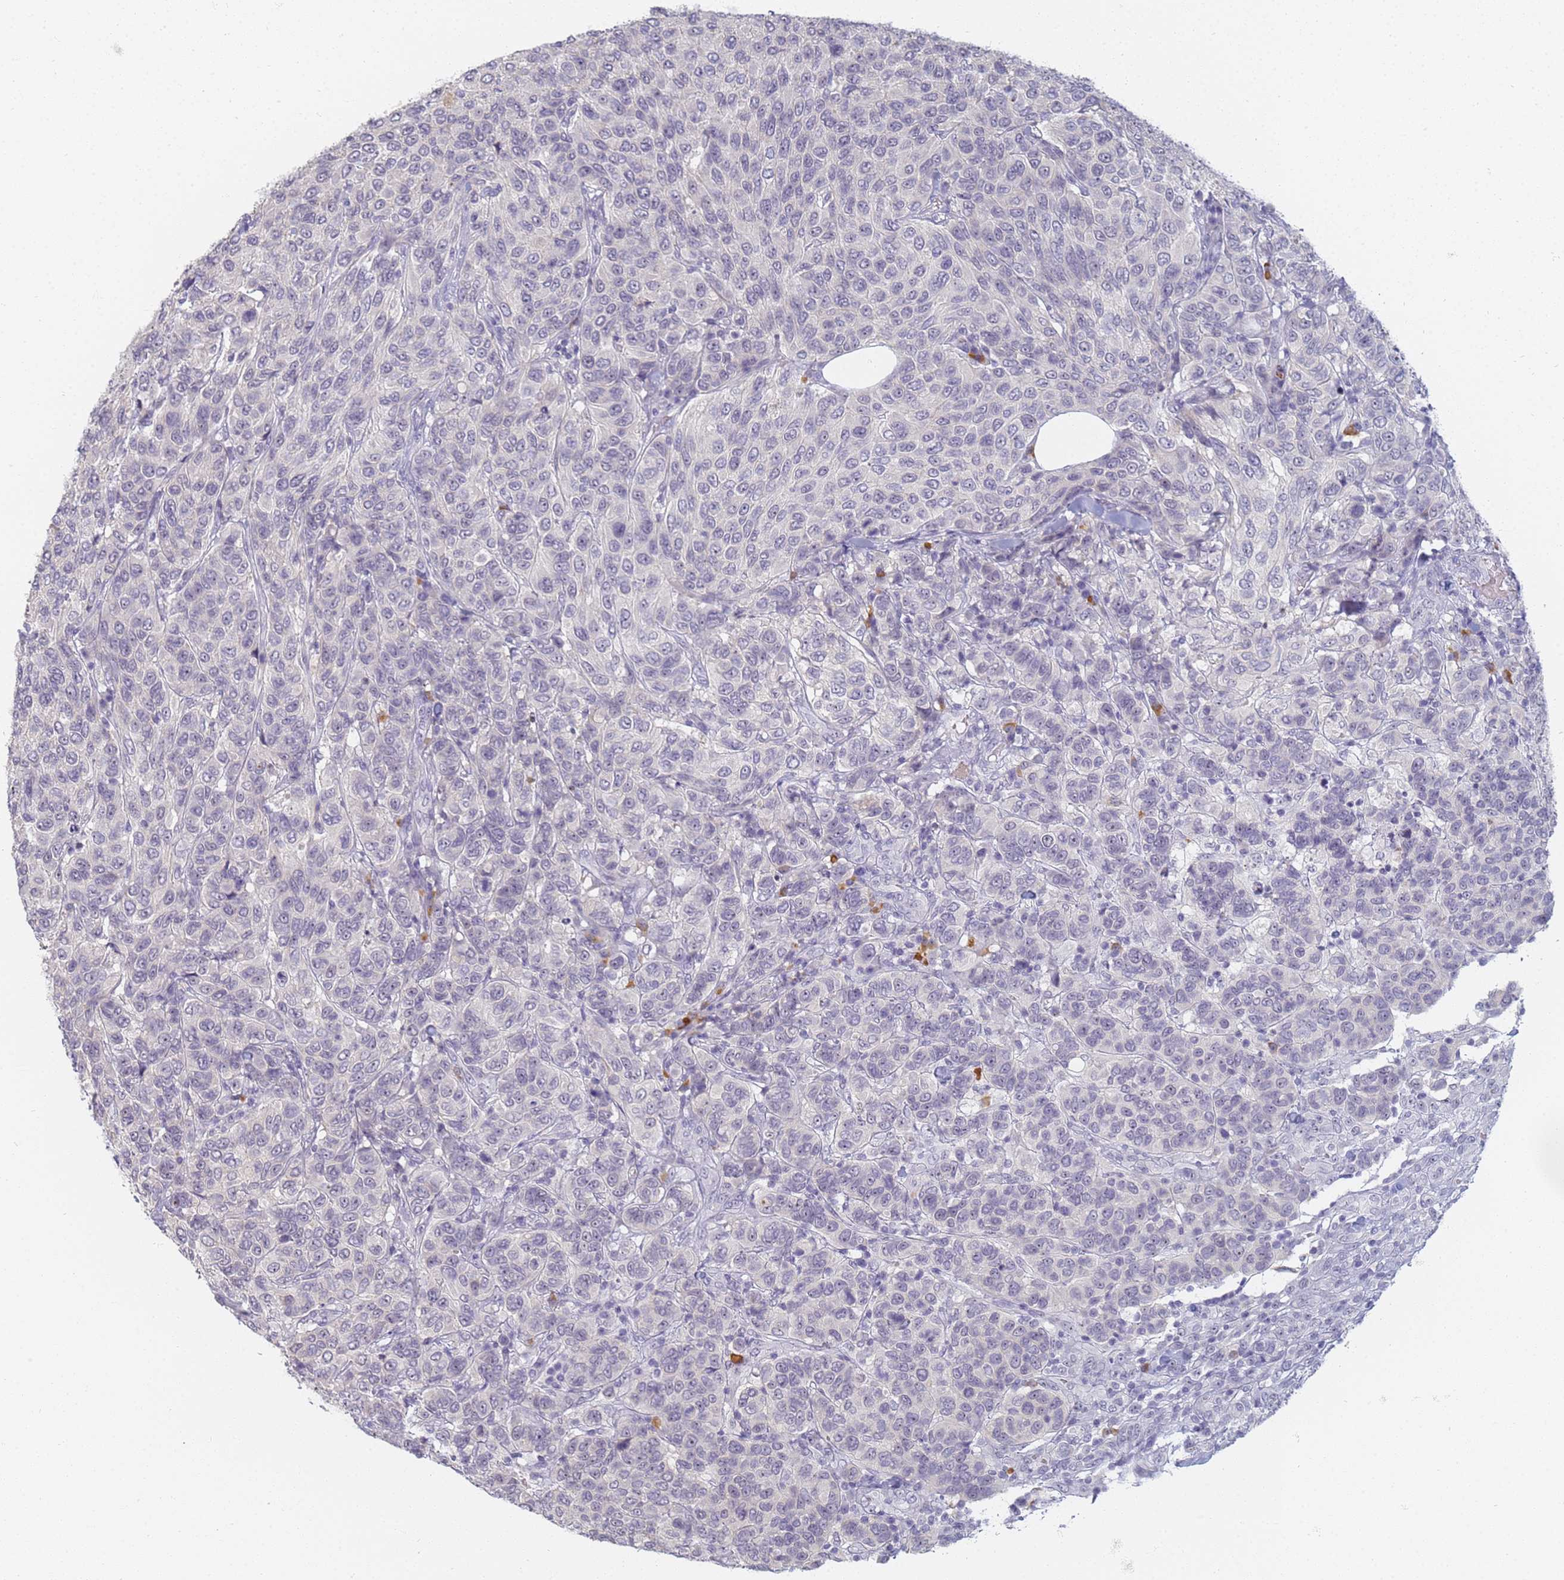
{"staining": {"intensity": "negative", "quantity": "none", "location": "none"}, "tissue": "breast cancer", "cell_type": "Tumor cells", "image_type": "cancer", "snomed": [{"axis": "morphology", "description": "Duct carcinoma"}, {"axis": "topography", "description": "Breast"}], "caption": "There is no significant expression in tumor cells of invasive ductal carcinoma (breast).", "gene": "SLC38A9", "patient": {"sex": "female", "age": 55}}